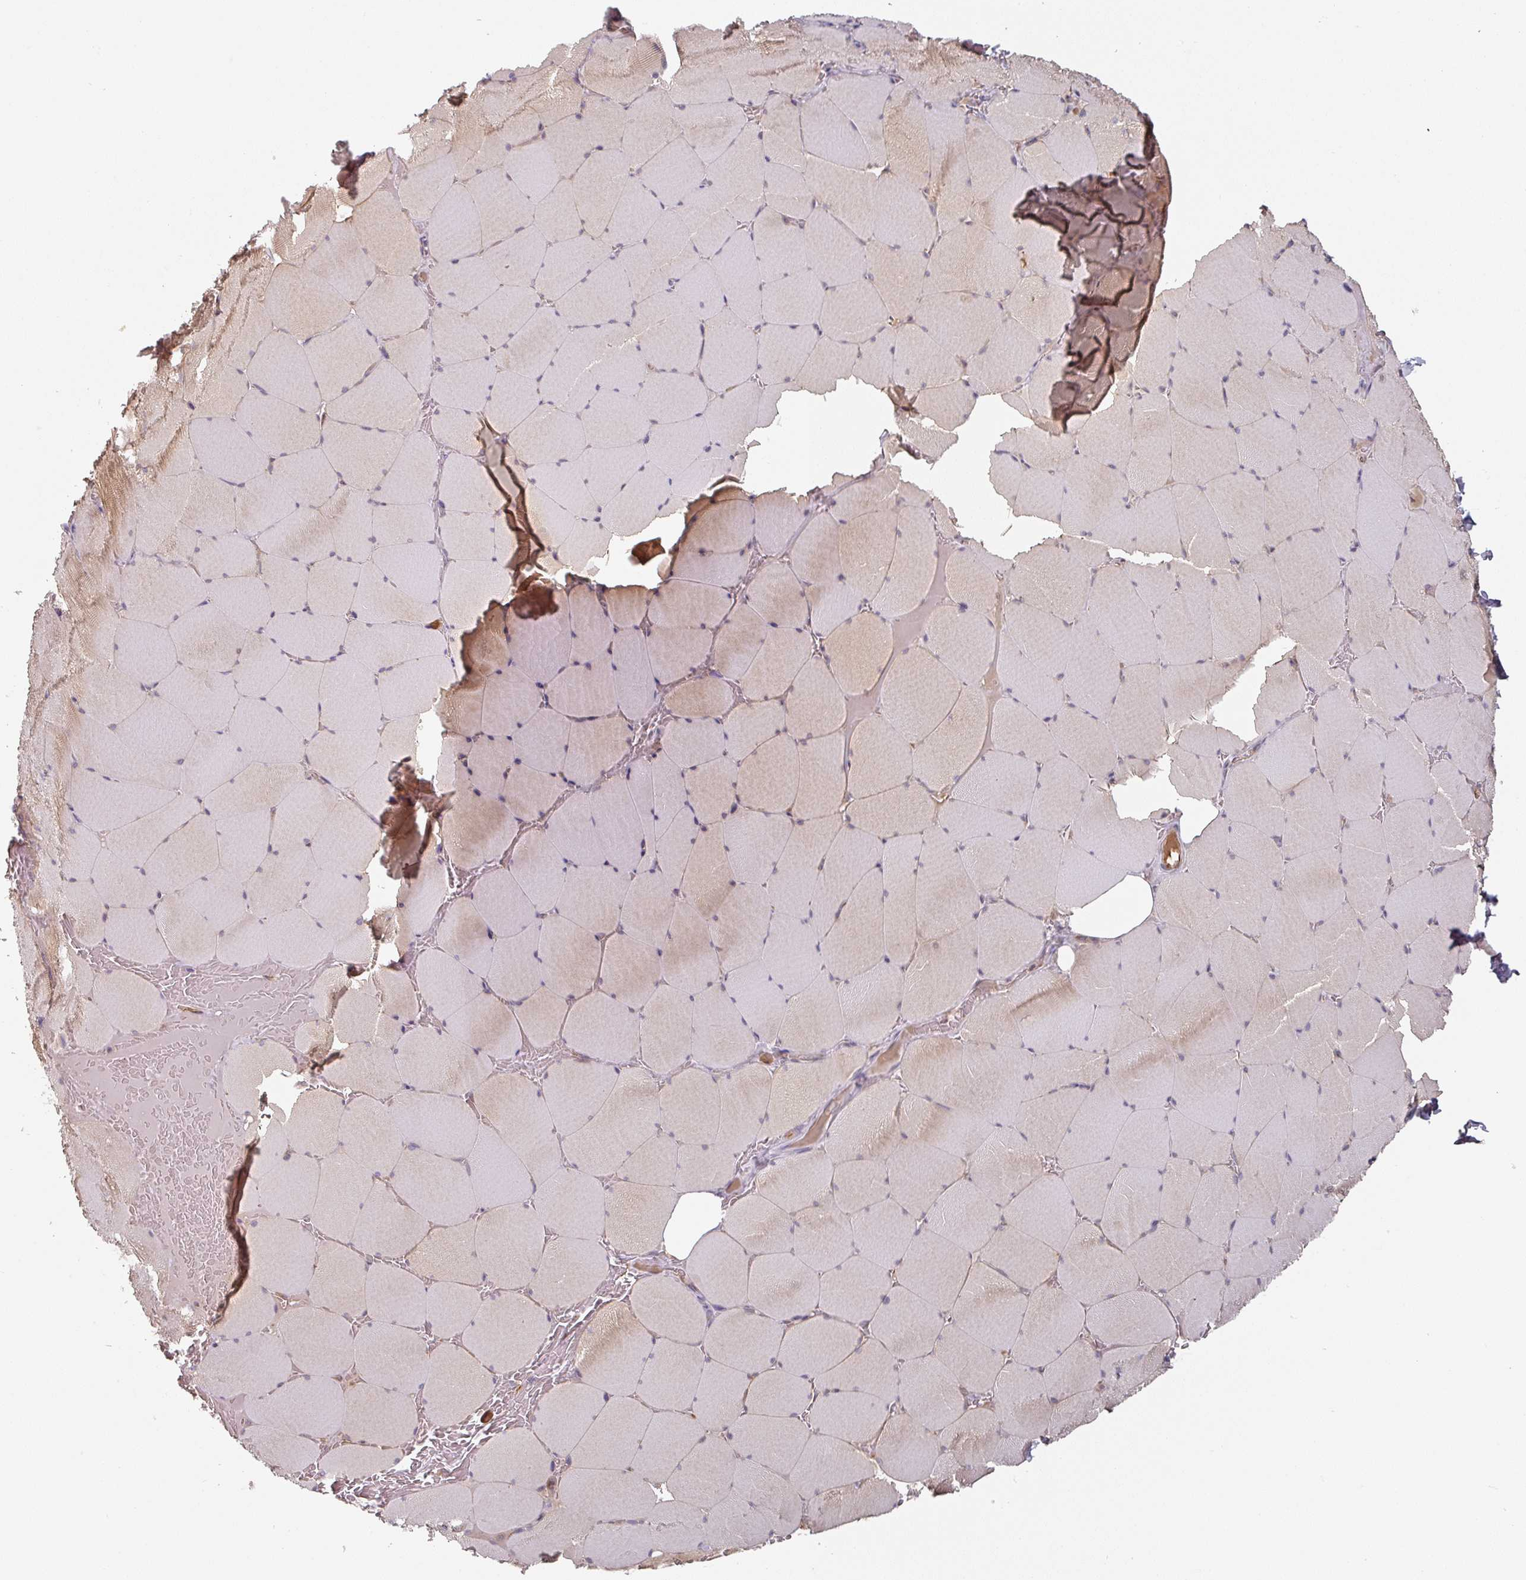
{"staining": {"intensity": "moderate", "quantity": "25%-75%", "location": "cytoplasmic/membranous"}, "tissue": "skeletal muscle", "cell_type": "Myocytes", "image_type": "normal", "snomed": [{"axis": "morphology", "description": "Normal tissue, NOS"}, {"axis": "topography", "description": "Skeletal muscle"}, {"axis": "topography", "description": "Head-Neck"}], "caption": "Immunohistochemical staining of normal human skeletal muscle shows medium levels of moderate cytoplasmic/membranous staining in approximately 25%-75% of myocytes.", "gene": "CEP78", "patient": {"sex": "male", "age": 66}}